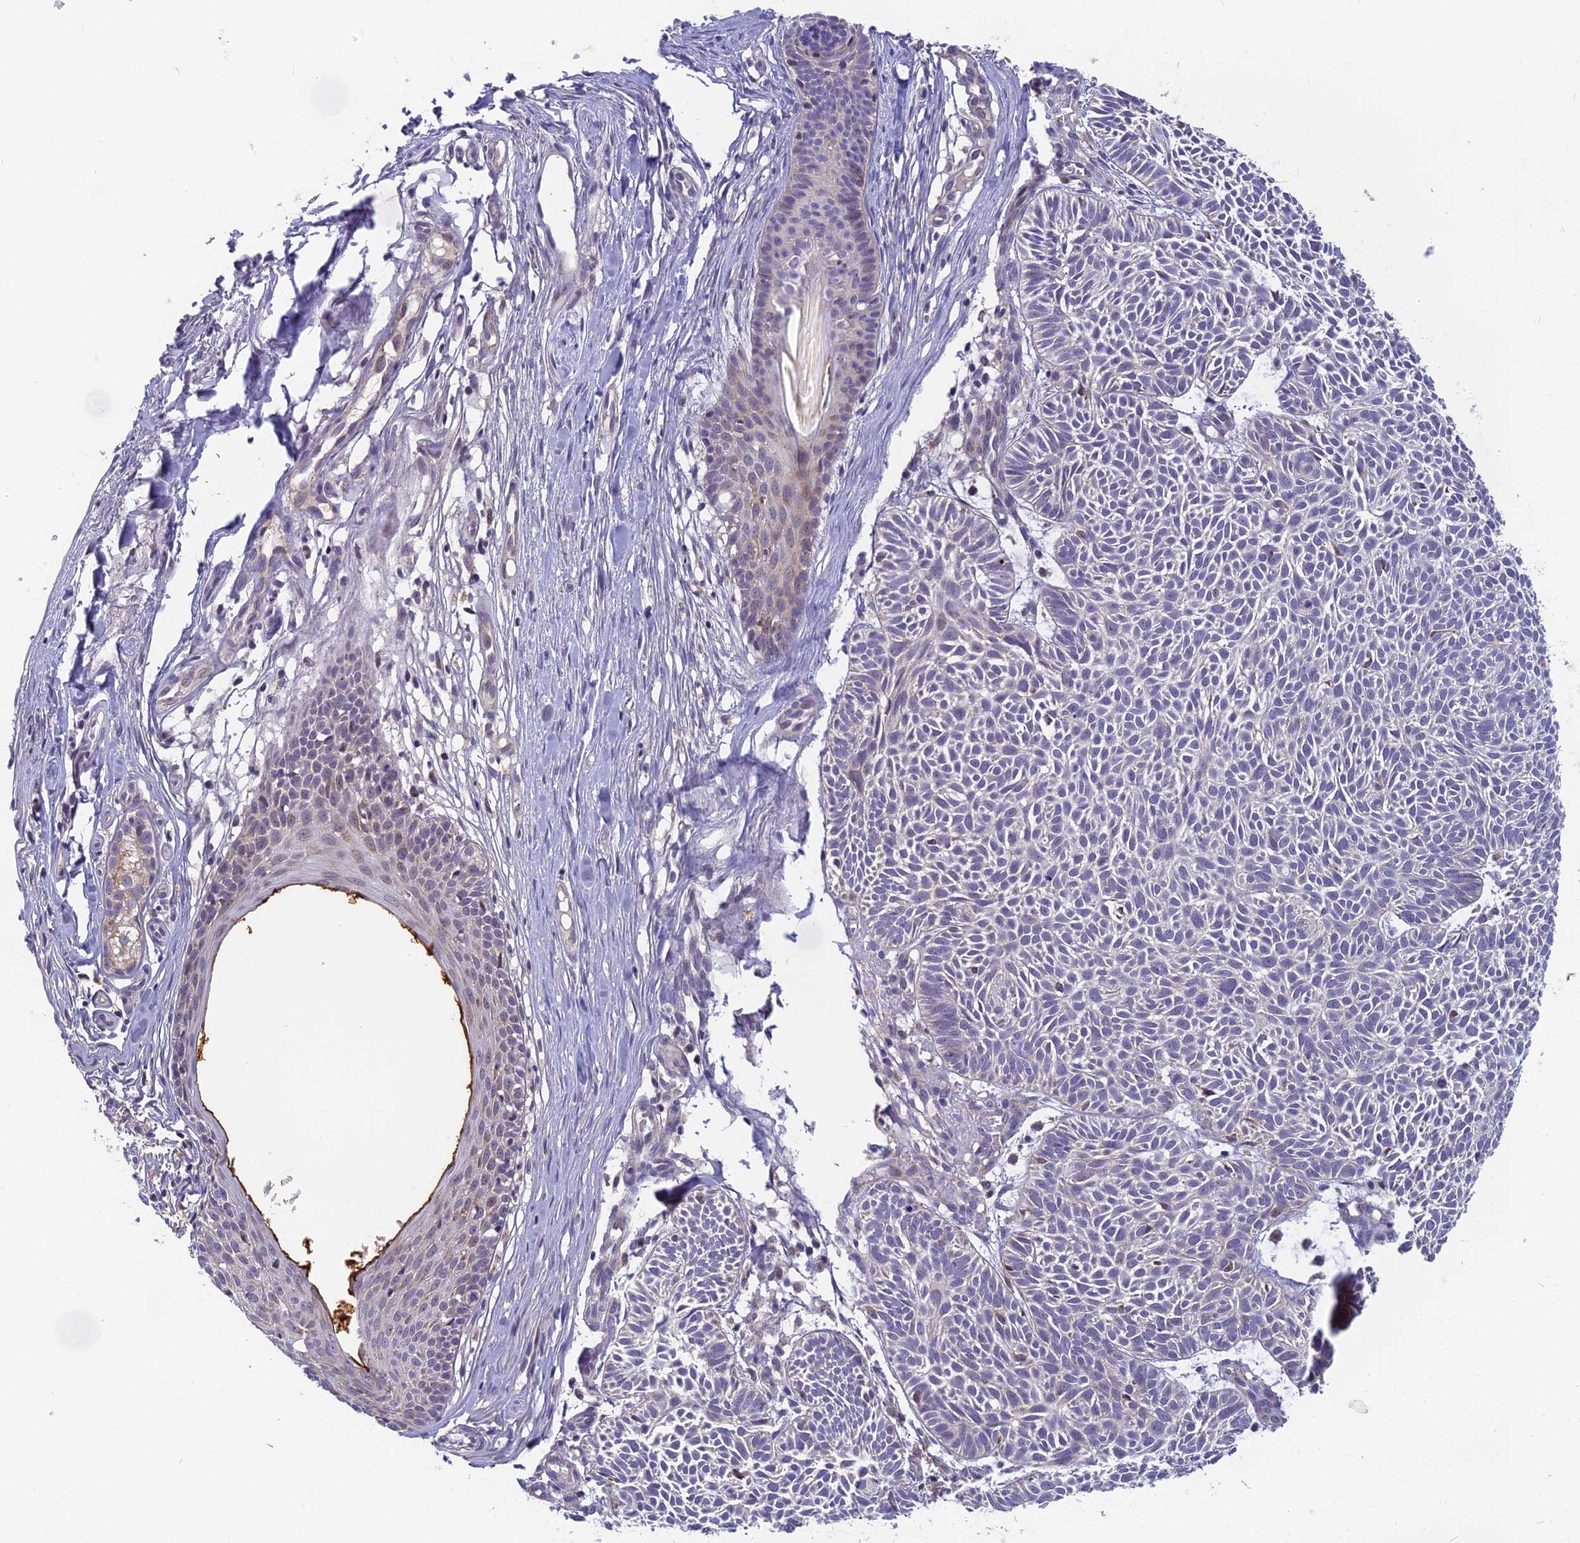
{"staining": {"intensity": "negative", "quantity": "none", "location": "none"}, "tissue": "skin cancer", "cell_type": "Tumor cells", "image_type": "cancer", "snomed": [{"axis": "morphology", "description": "Basal cell carcinoma"}, {"axis": "topography", "description": "Skin"}], "caption": "Immunohistochemistry image of neoplastic tissue: human basal cell carcinoma (skin) stained with DAB (3,3'-diaminobenzidine) shows no significant protein expression in tumor cells.", "gene": "CMC1", "patient": {"sex": "male", "age": 69}}